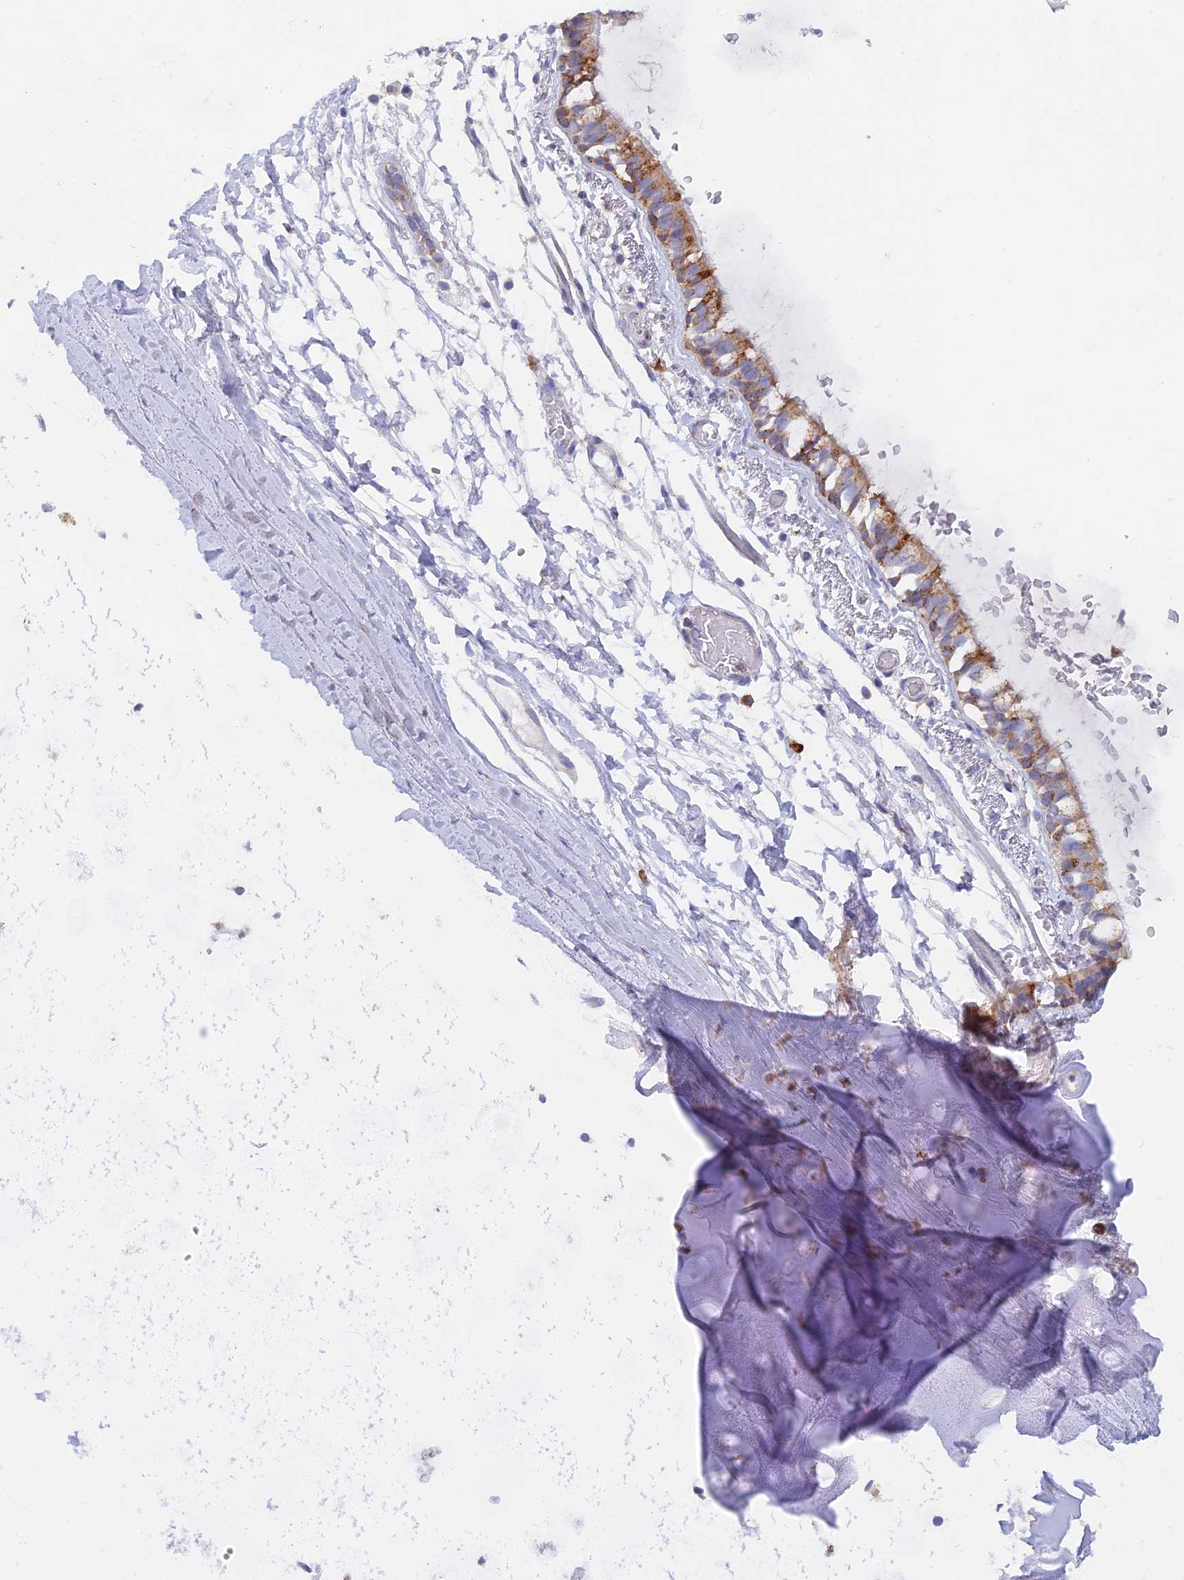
{"staining": {"intensity": "negative", "quantity": "none", "location": "none"}, "tissue": "adipose tissue", "cell_type": "Adipocytes", "image_type": "normal", "snomed": [{"axis": "morphology", "description": "Normal tissue, NOS"}, {"axis": "topography", "description": "Lymph node"}, {"axis": "topography", "description": "Bronchus"}], "caption": "Adipocytes are negative for brown protein staining in unremarkable adipose tissue. (DAB (3,3'-diaminobenzidine) IHC with hematoxylin counter stain).", "gene": "WDR35", "patient": {"sex": "male", "age": 63}}